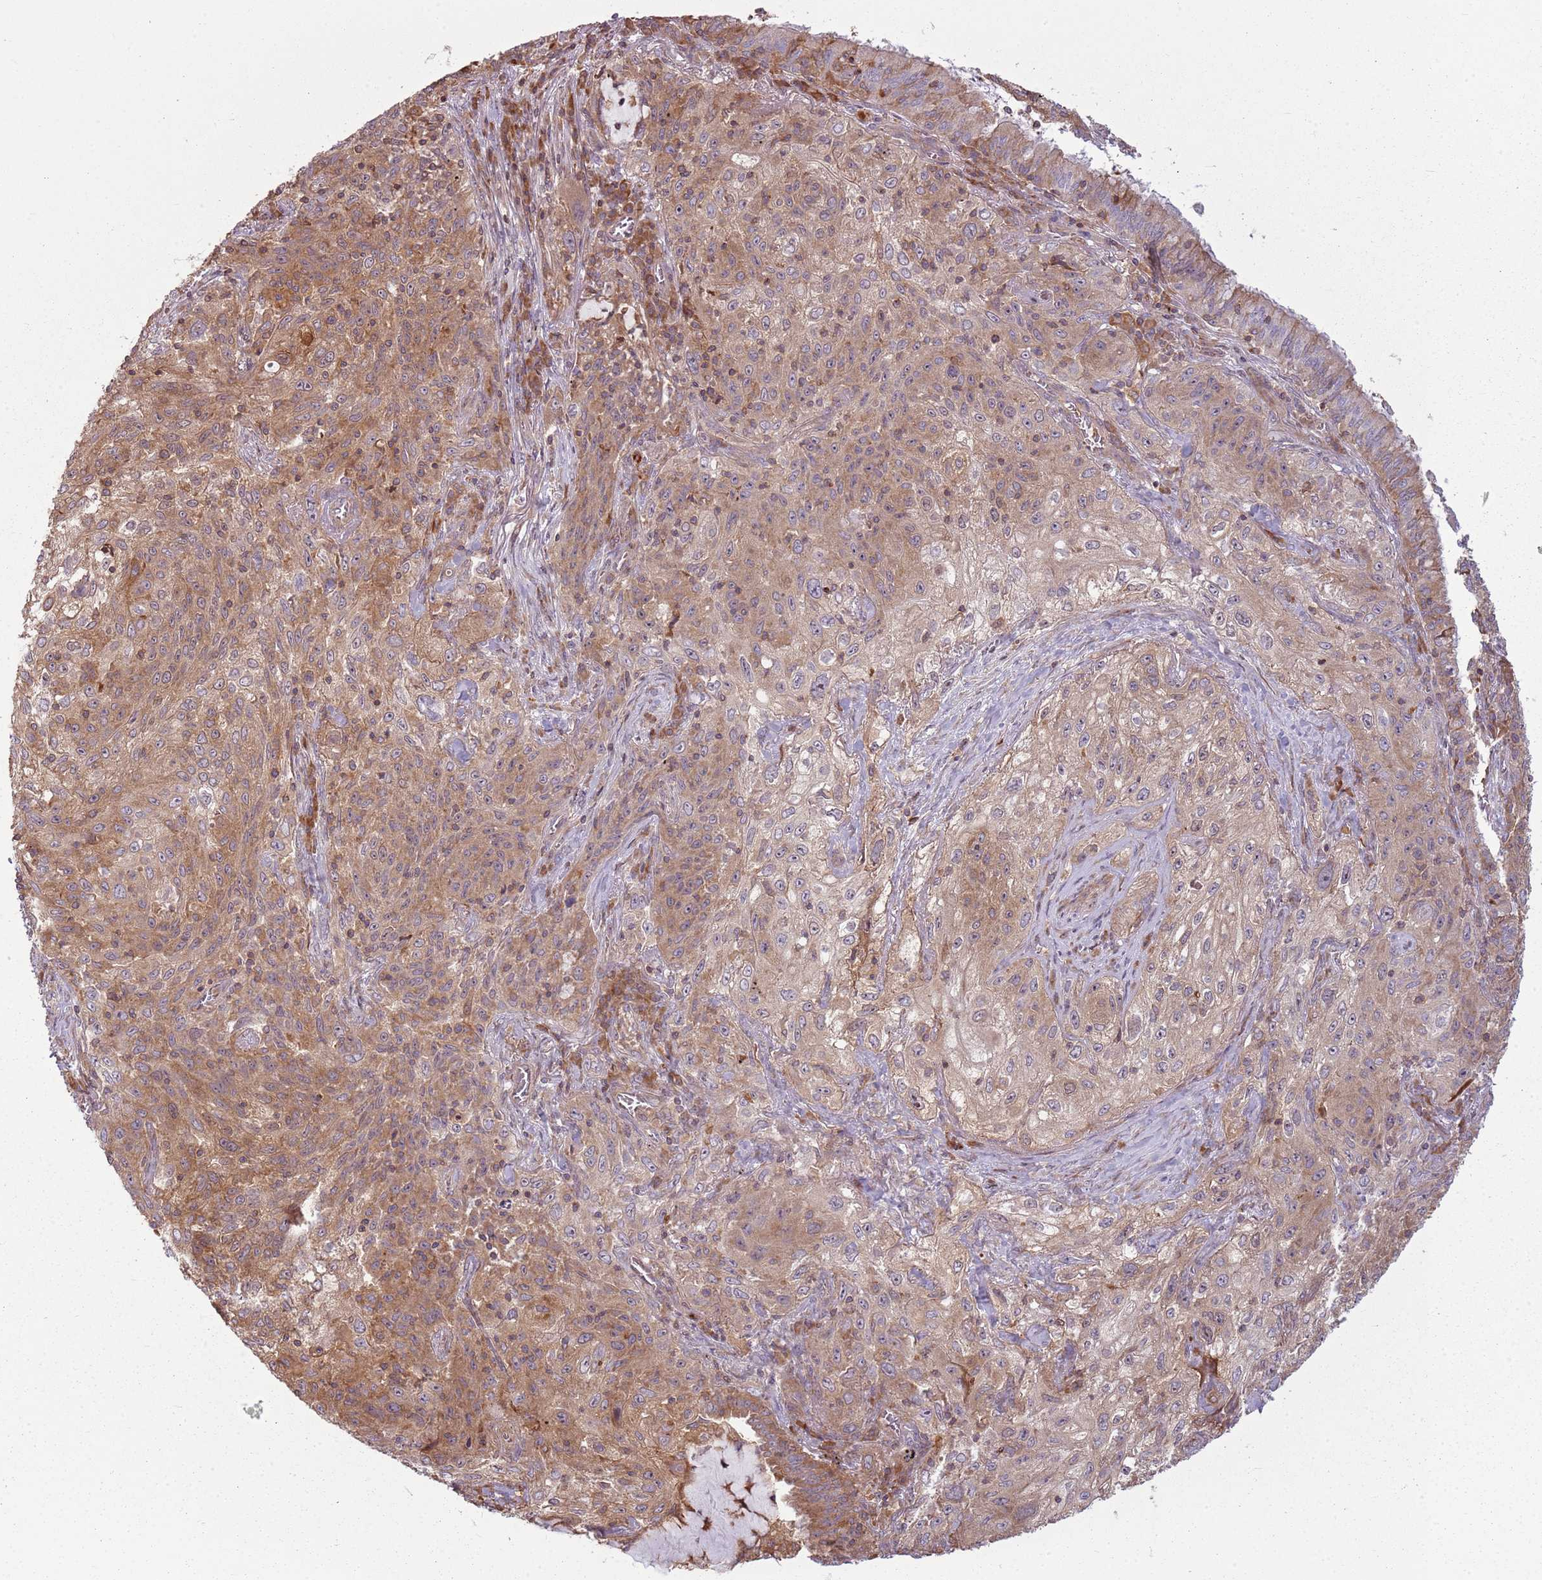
{"staining": {"intensity": "moderate", "quantity": ">75%", "location": "cytoplasmic/membranous"}, "tissue": "lung cancer", "cell_type": "Tumor cells", "image_type": "cancer", "snomed": [{"axis": "morphology", "description": "Squamous cell carcinoma, NOS"}, {"axis": "topography", "description": "Lung"}], "caption": "Protein expression analysis of lung cancer demonstrates moderate cytoplasmic/membranous expression in approximately >75% of tumor cells.", "gene": "RPL21", "patient": {"sex": "female", "age": 69}}